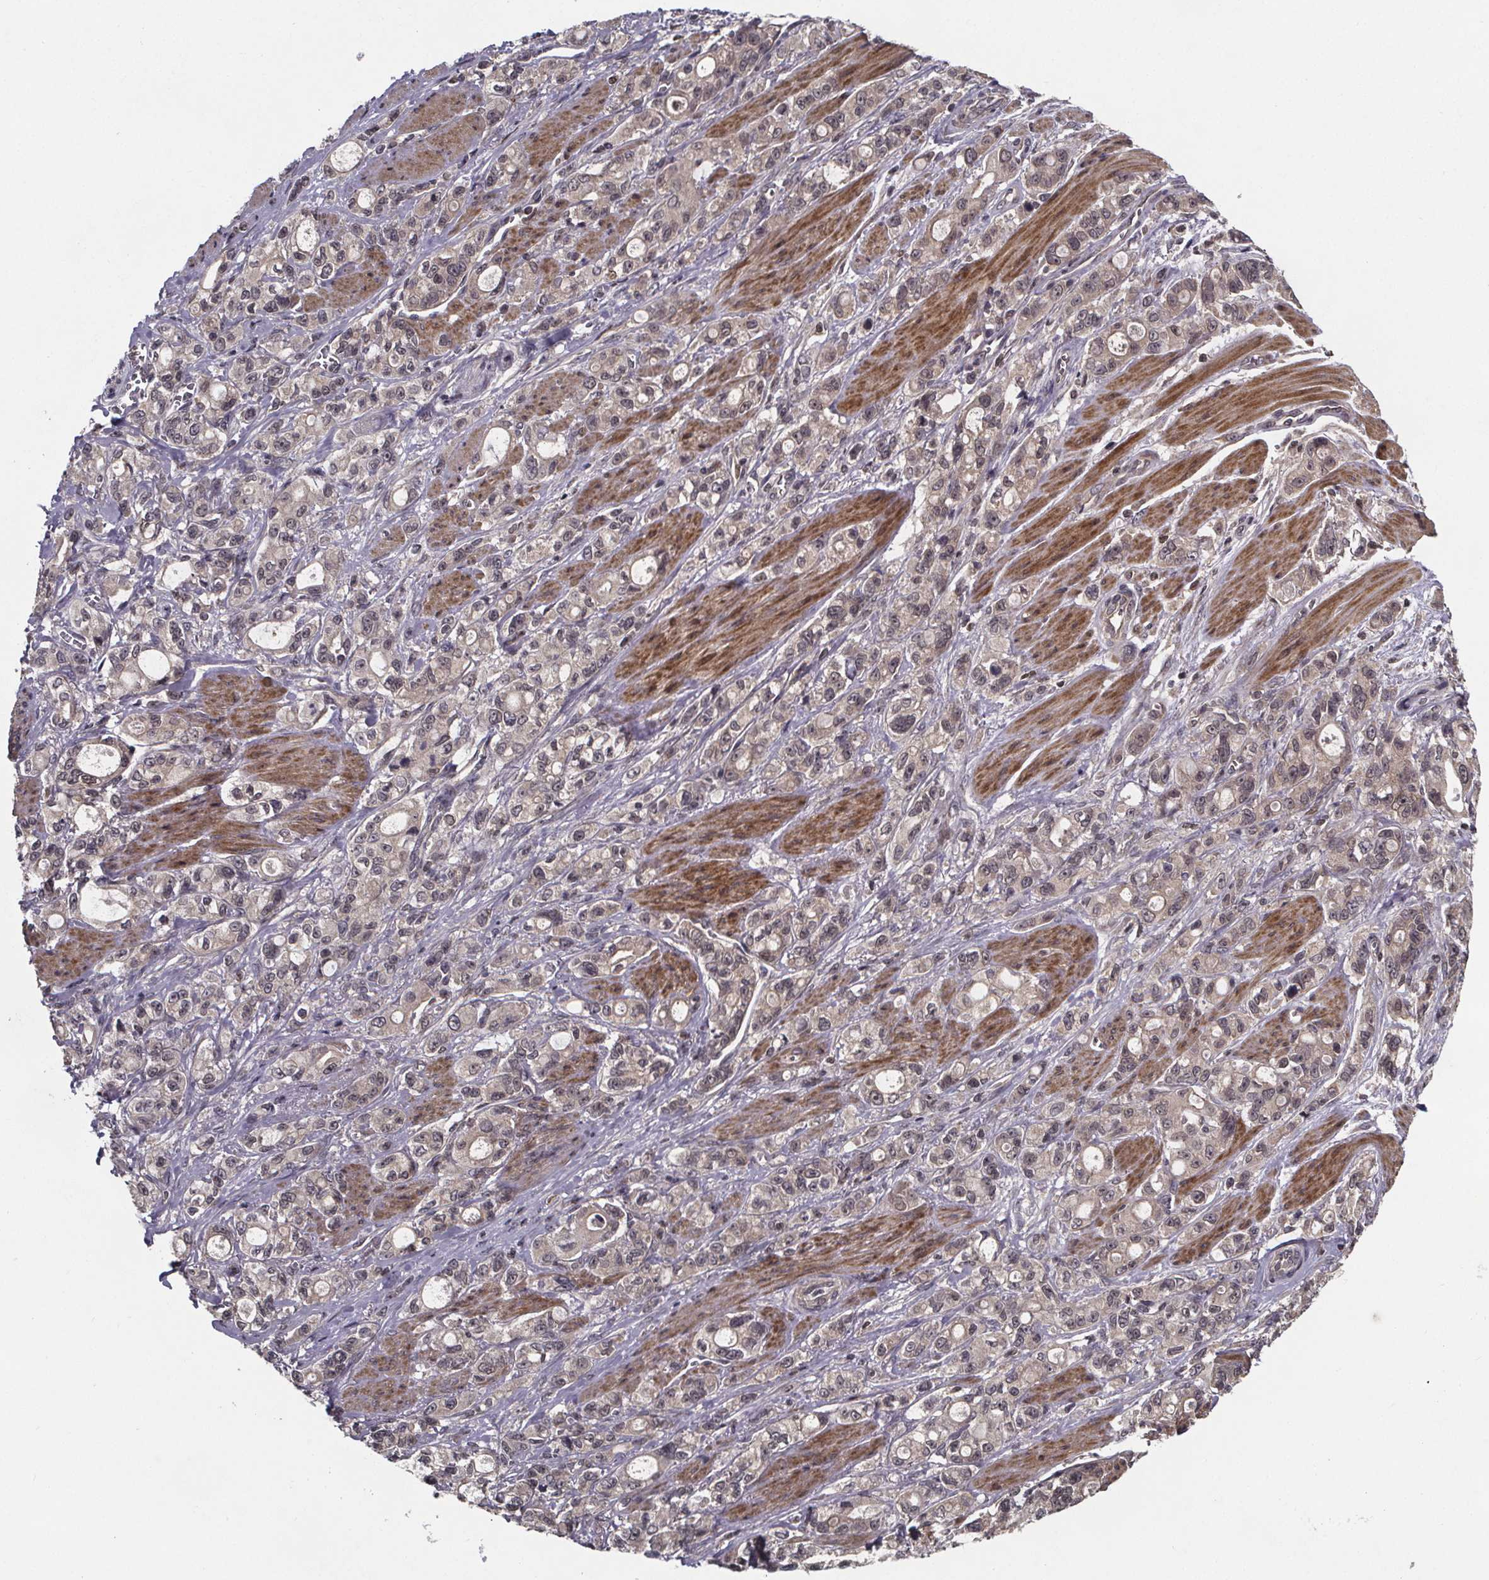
{"staining": {"intensity": "weak", "quantity": "<25%", "location": "cytoplasmic/membranous,nuclear"}, "tissue": "stomach cancer", "cell_type": "Tumor cells", "image_type": "cancer", "snomed": [{"axis": "morphology", "description": "Adenocarcinoma, NOS"}, {"axis": "topography", "description": "Stomach"}], "caption": "Immunohistochemistry photomicrograph of neoplastic tissue: human stomach cancer stained with DAB (3,3'-diaminobenzidine) exhibits no significant protein positivity in tumor cells.", "gene": "FN3KRP", "patient": {"sex": "male", "age": 63}}